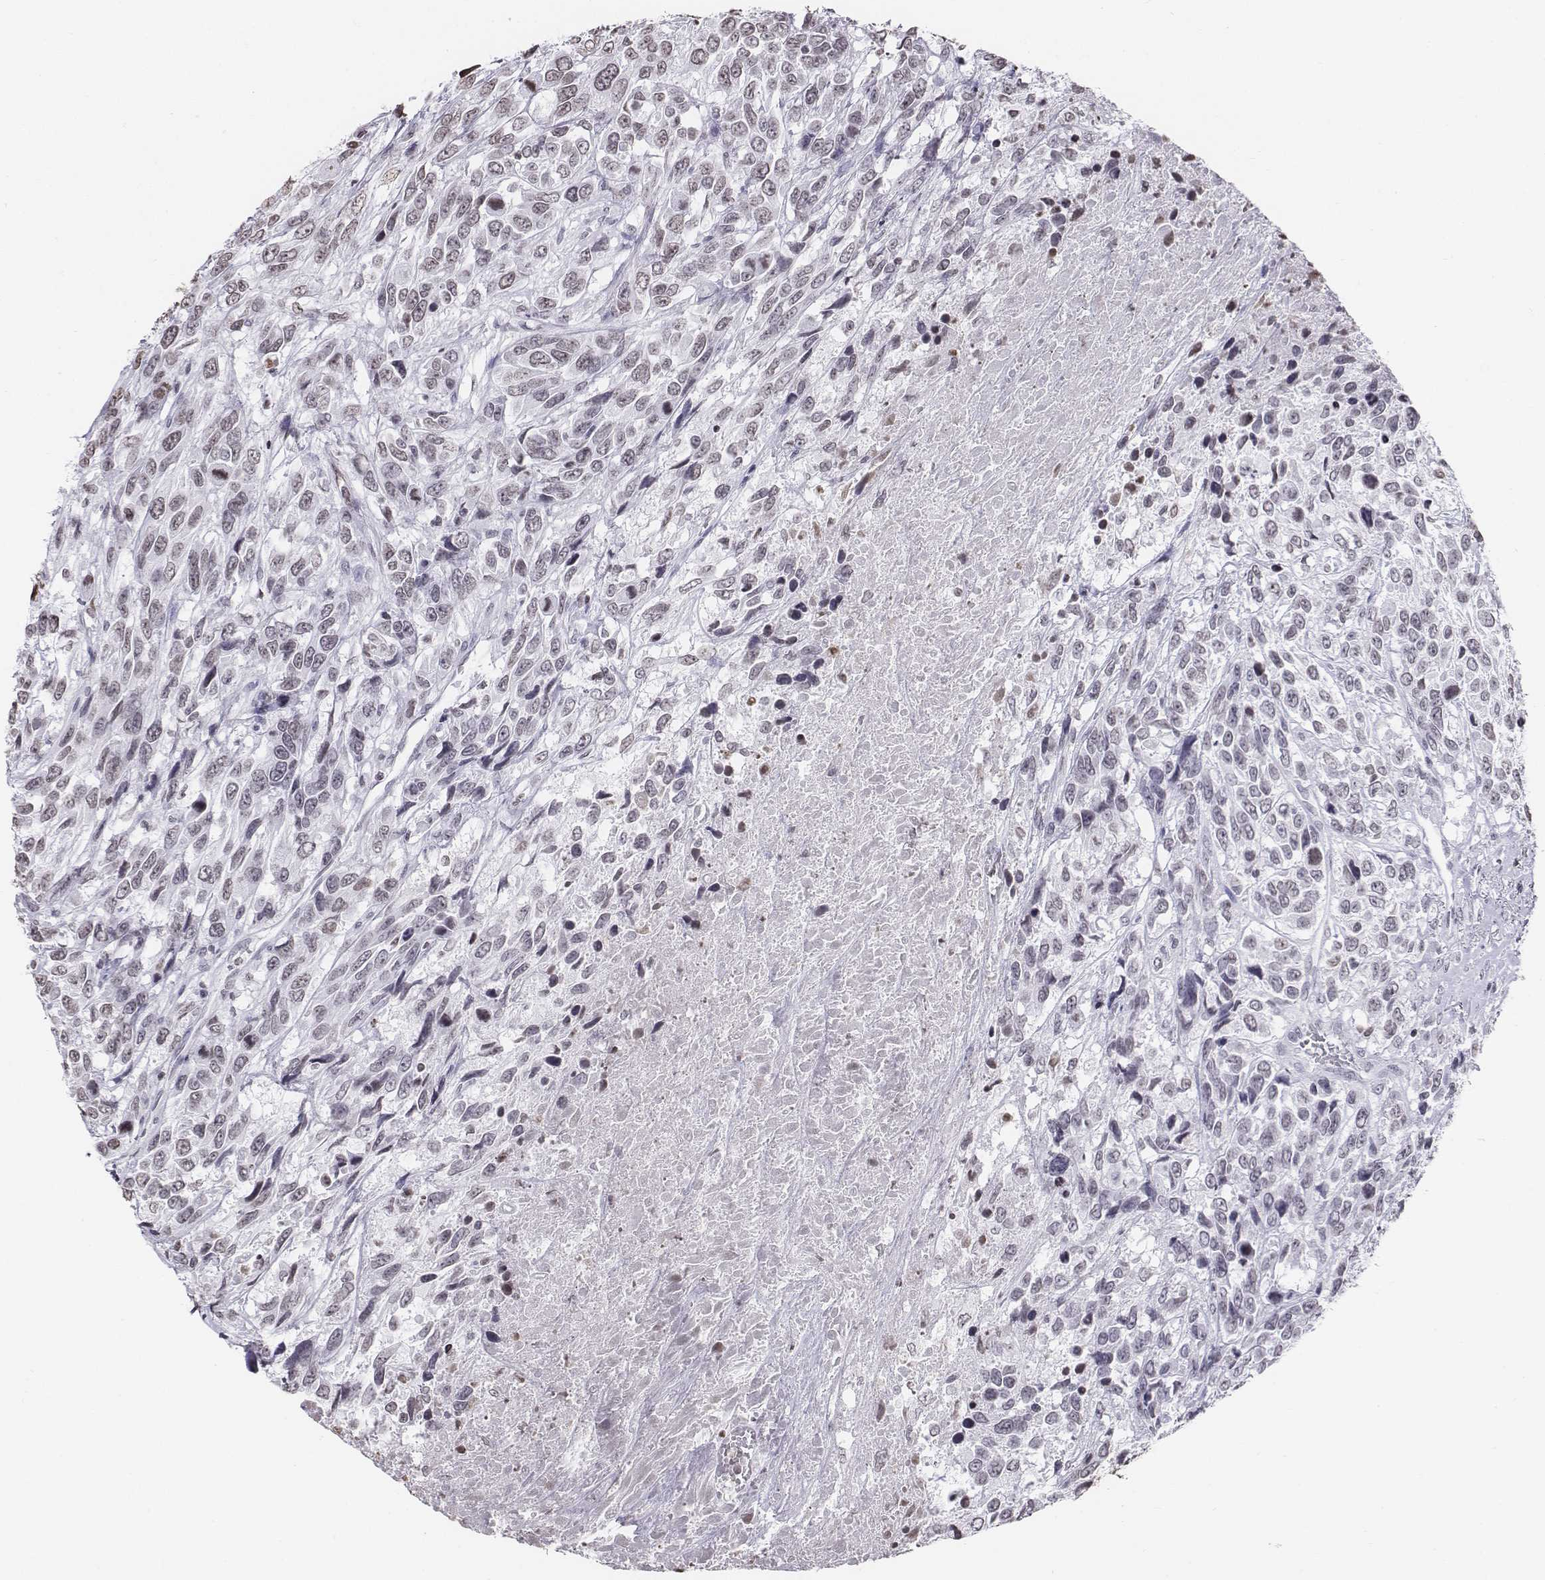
{"staining": {"intensity": "negative", "quantity": "none", "location": "none"}, "tissue": "urothelial cancer", "cell_type": "Tumor cells", "image_type": "cancer", "snomed": [{"axis": "morphology", "description": "Urothelial carcinoma, High grade"}, {"axis": "topography", "description": "Urinary bladder"}], "caption": "An image of human urothelial cancer is negative for staining in tumor cells. The staining was performed using DAB to visualize the protein expression in brown, while the nuclei were stained in blue with hematoxylin (Magnification: 20x).", "gene": "BARHL1", "patient": {"sex": "female", "age": 70}}